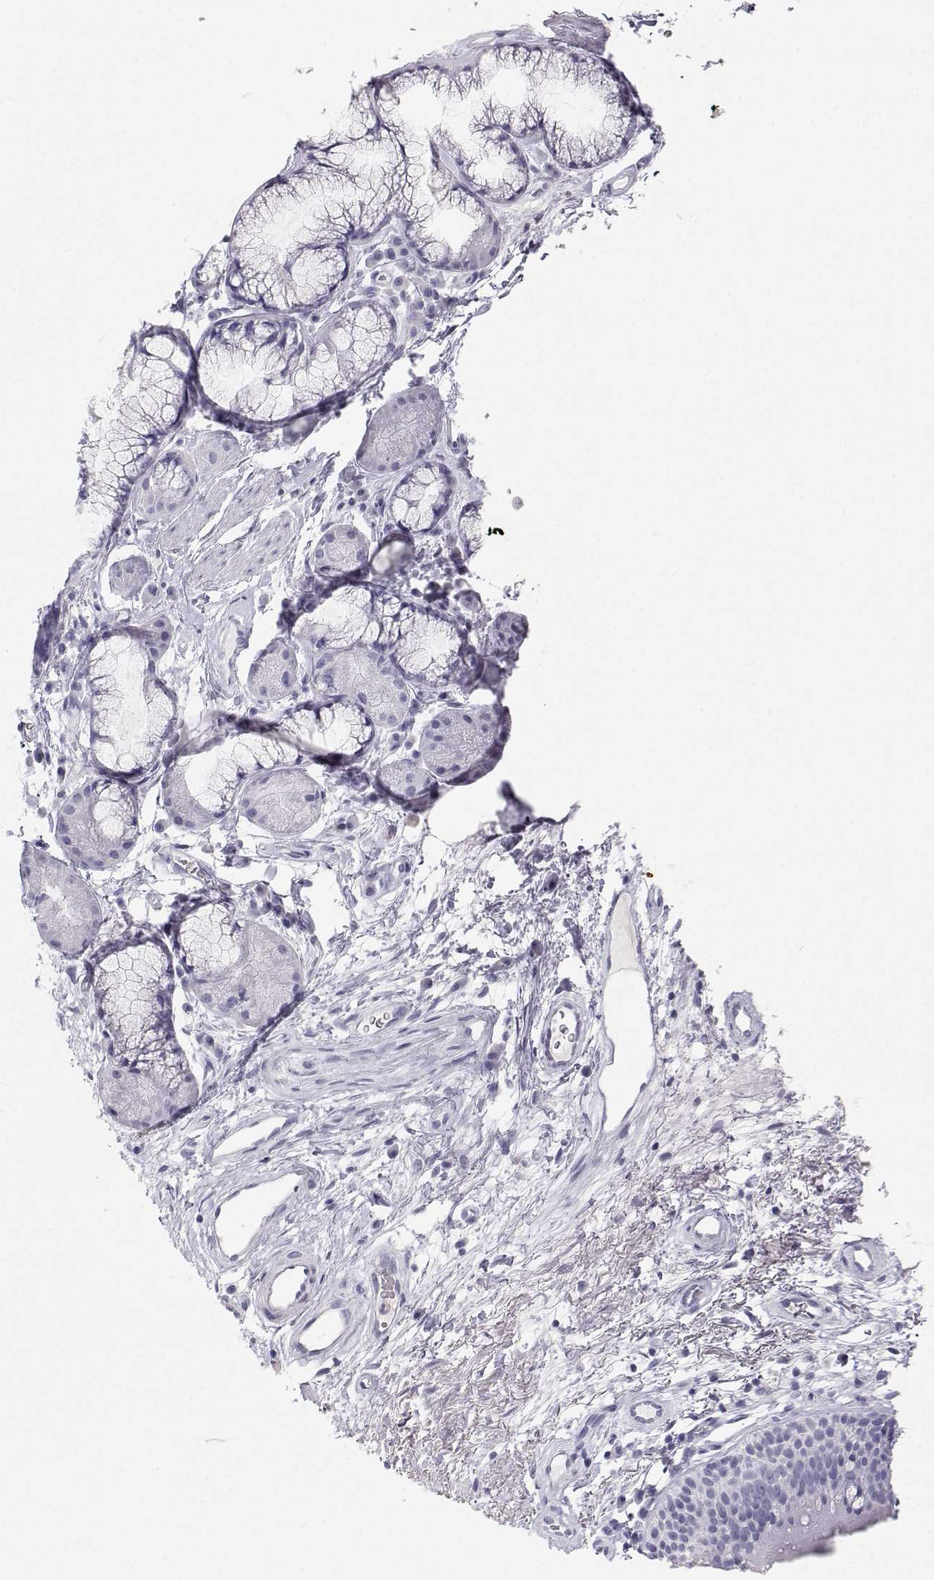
{"staining": {"intensity": "negative", "quantity": "none", "location": "none"}, "tissue": "bronchus", "cell_type": "Respiratory epithelial cells", "image_type": "normal", "snomed": [{"axis": "morphology", "description": "Normal tissue, NOS"}, {"axis": "topography", "description": "Cartilage tissue"}, {"axis": "topography", "description": "Bronchus"}], "caption": "IHC micrograph of normal bronchus stained for a protein (brown), which demonstrates no staining in respiratory epithelial cells.", "gene": "SFTPB", "patient": {"sex": "male", "age": 58}}